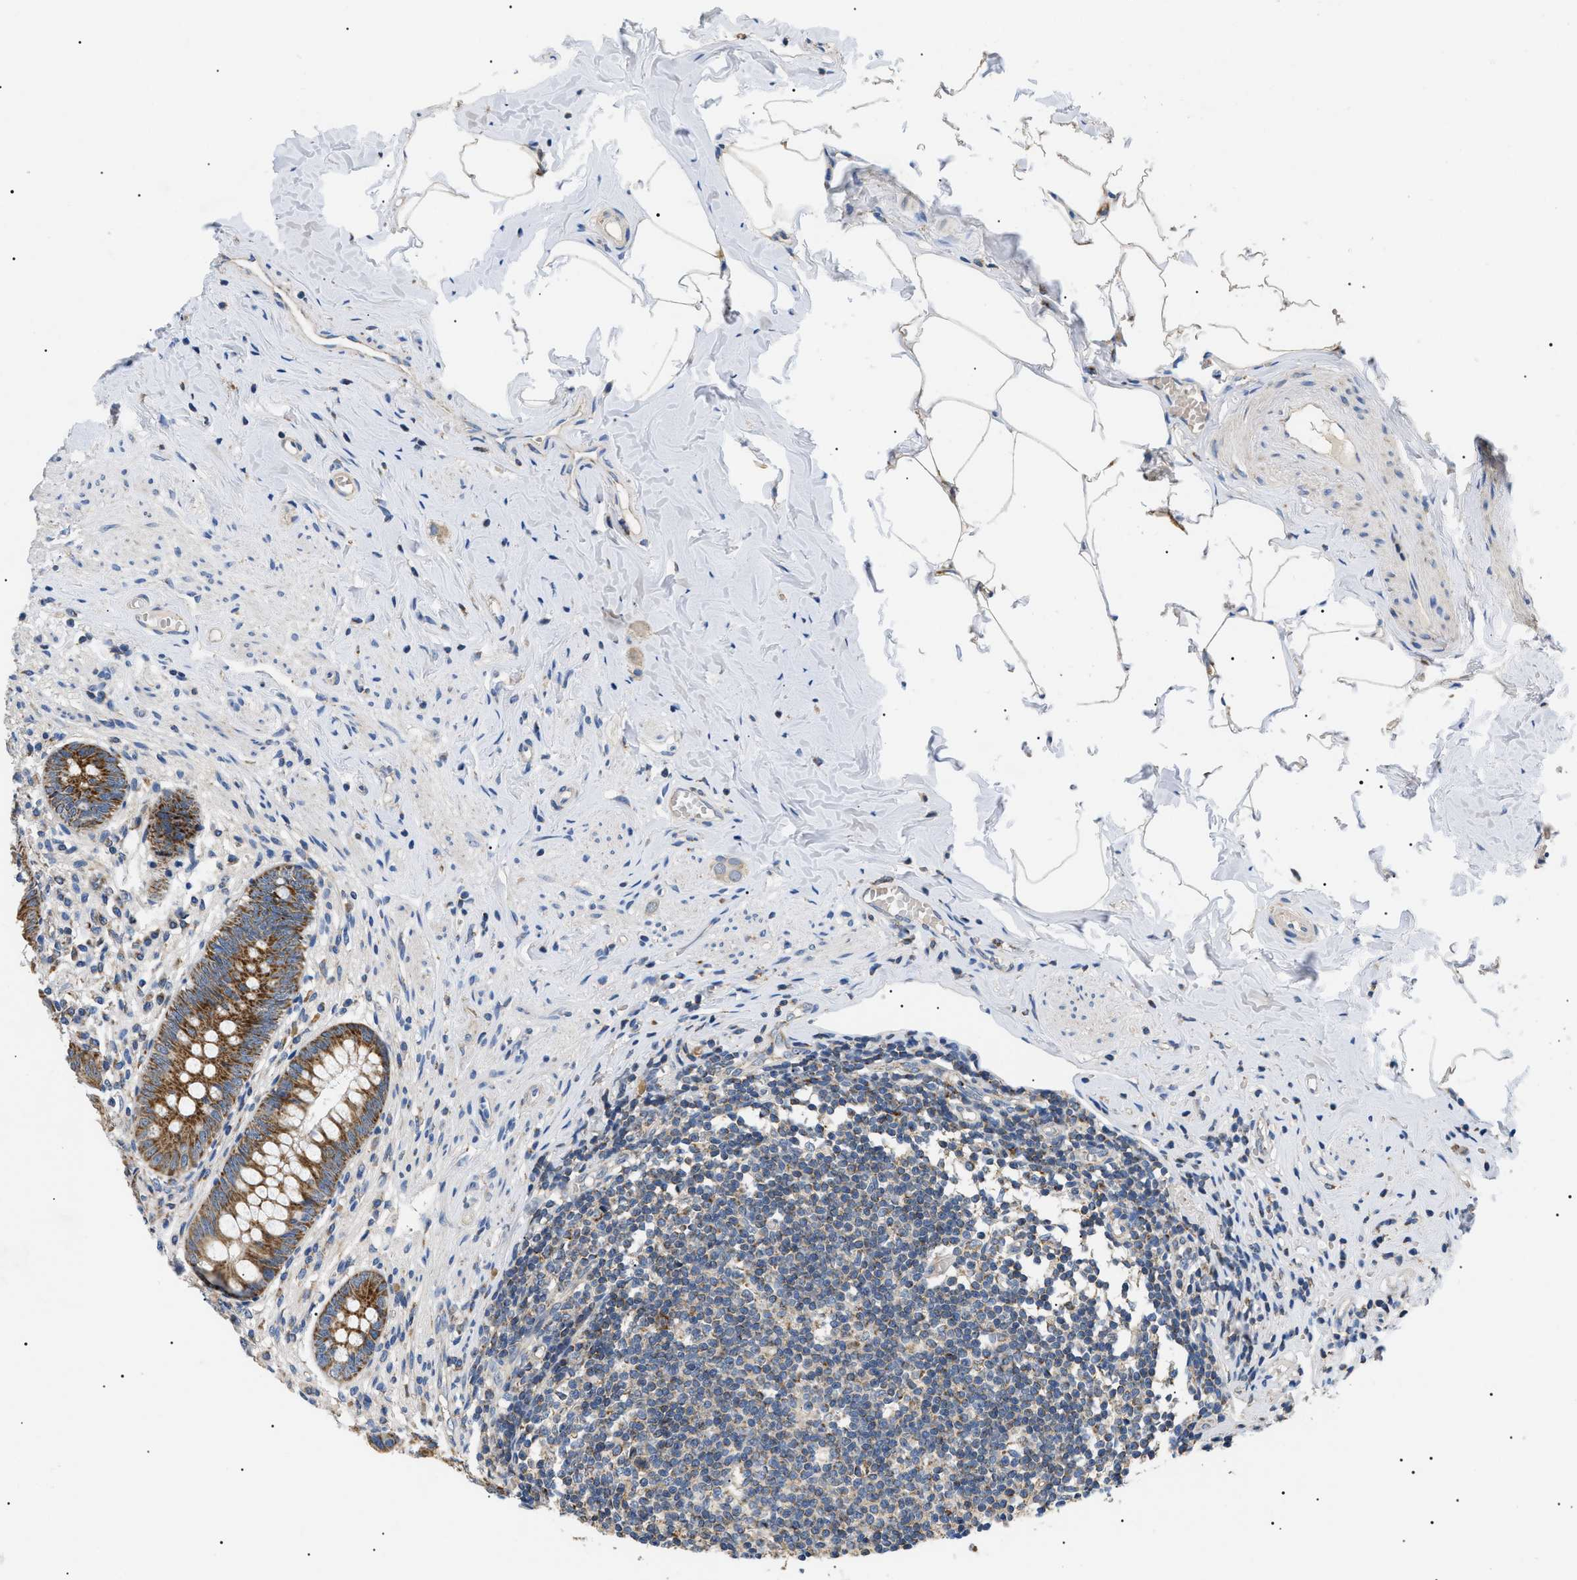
{"staining": {"intensity": "moderate", "quantity": ">75%", "location": "cytoplasmic/membranous"}, "tissue": "appendix", "cell_type": "Glandular cells", "image_type": "normal", "snomed": [{"axis": "morphology", "description": "Normal tissue, NOS"}, {"axis": "topography", "description": "Appendix"}], "caption": "Immunohistochemistry of benign appendix demonstrates medium levels of moderate cytoplasmic/membranous staining in approximately >75% of glandular cells.", "gene": "TOMM6", "patient": {"sex": "male", "age": 56}}